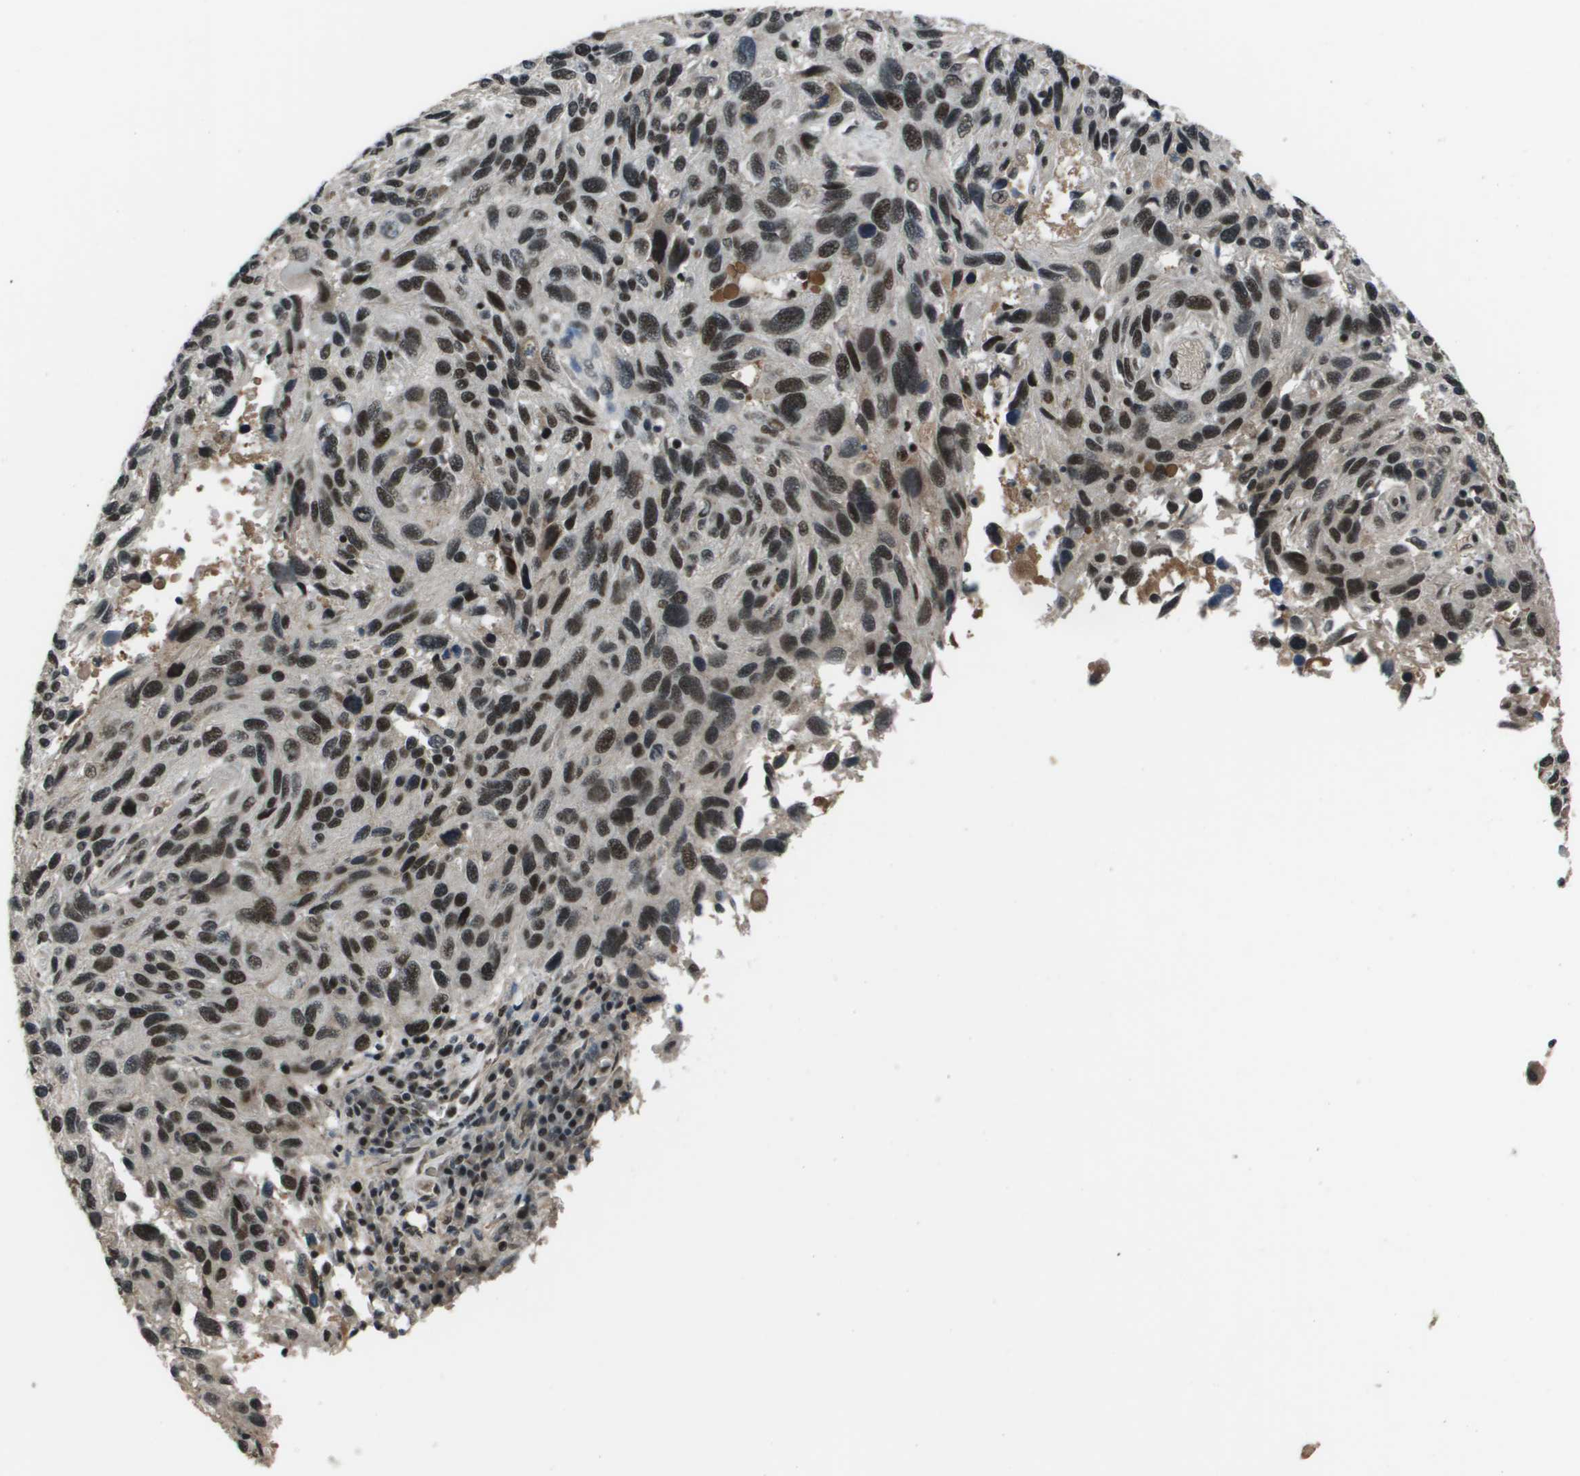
{"staining": {"intensity": "strong", "quantity": ">75%", "location": "nuclear"}, "tissue": "melanoma", "cell_type": "Tumor cells", "image_type": "cancer", "snomed": [{"axis": "morphology", "description": "Malignant melanoma, NOS"}, {"axis": "topography", "description": "Skin"}], "caption": "About >75% of tumor cells in human malignant melanoma exhibit strong nuclear protein positivity as visualized by brown immunohistochemical staining.", "gene": "THRAP3", "patient": {"sex": "male", "age": 53}}